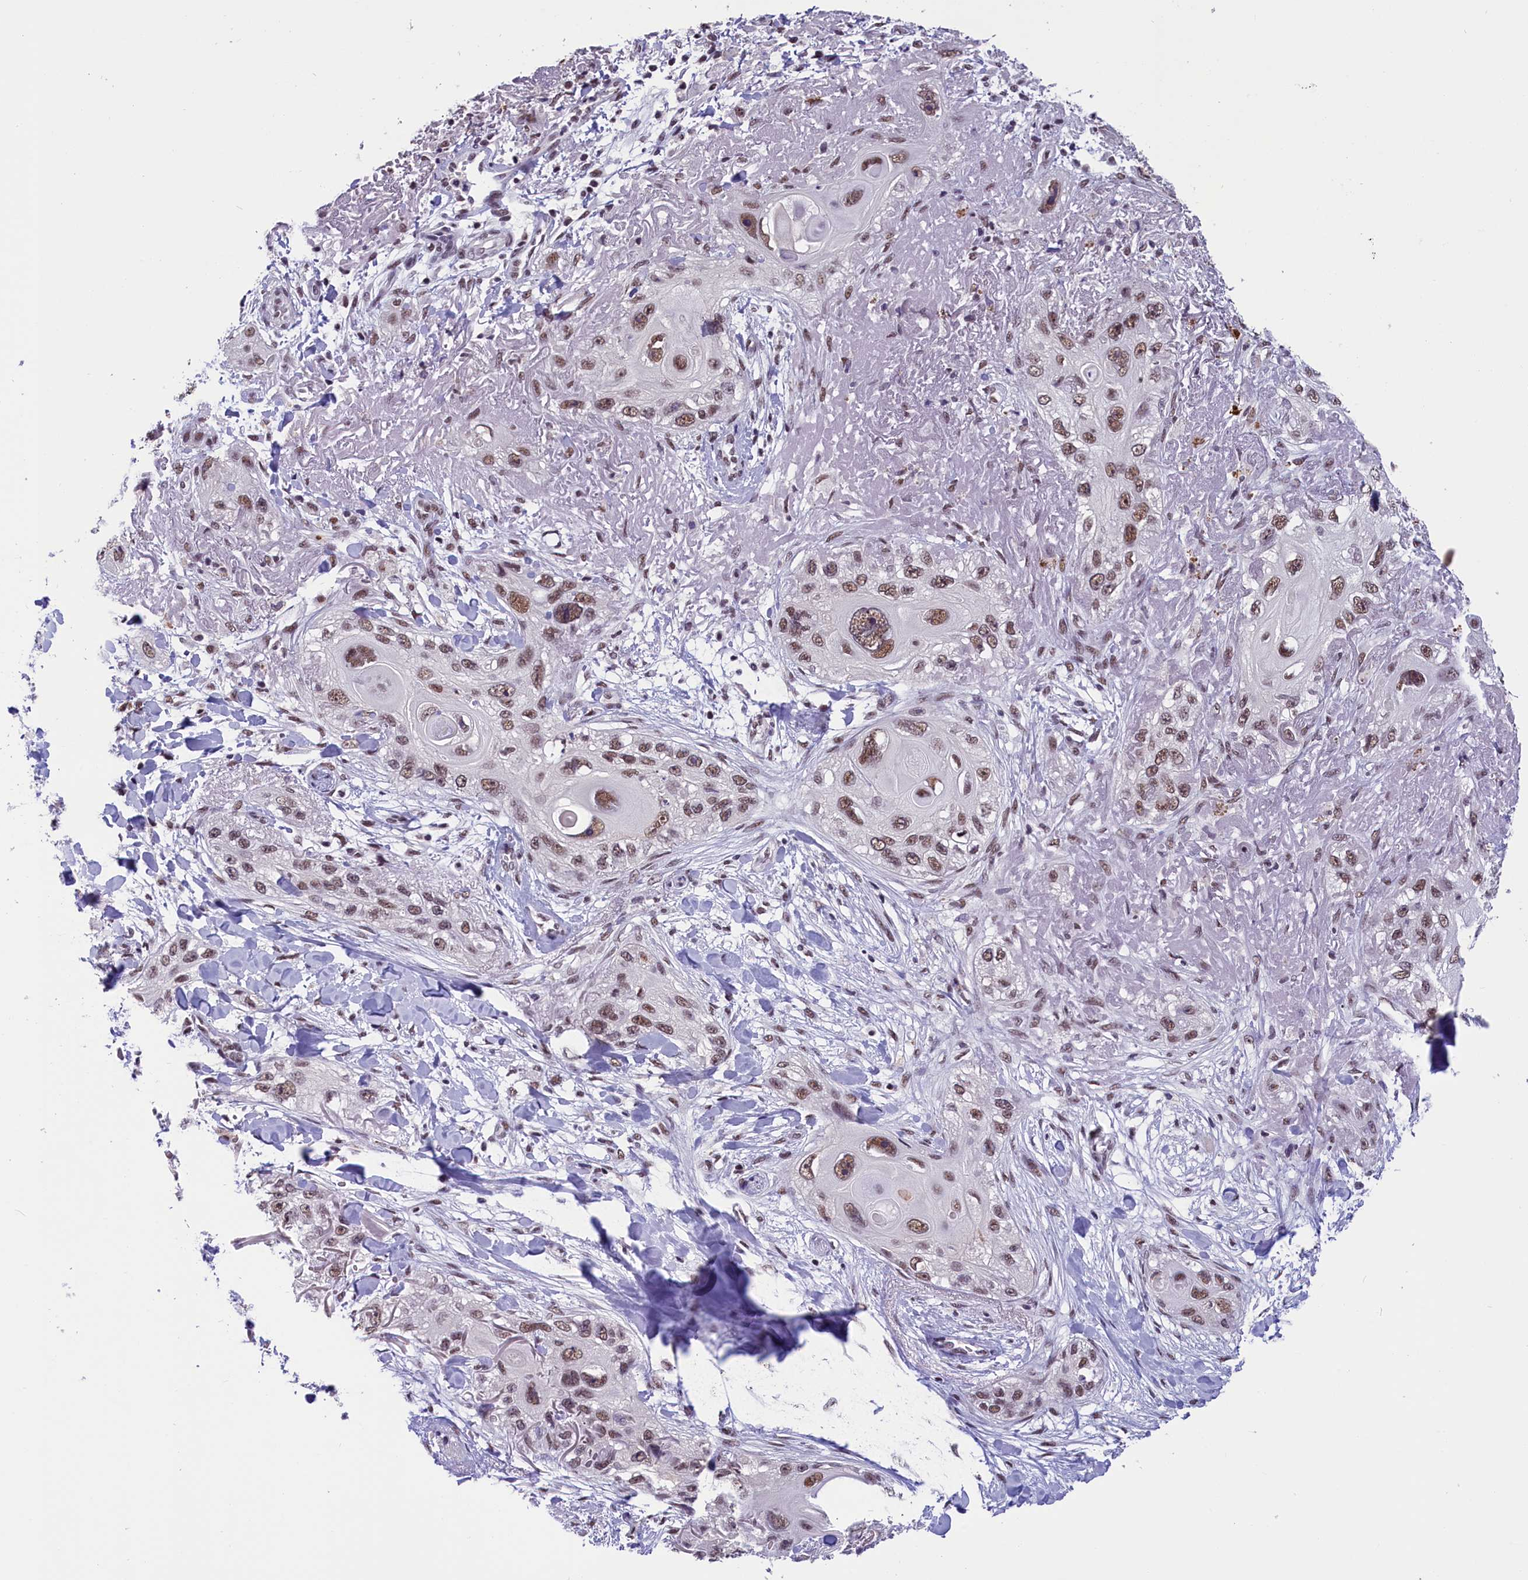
{"staining": {"intensity": "moderate", "quantity": ">75%", "location": "nuclear"}, "tissue": "skin cancer", "cell_type": "Tumor cells", "image_type": "cancer", "snomed": [{"axis": "morphology", "description": "Normal tissue, NOS"}, {"axis": "morphology", "description": "Squamous cell carcinoma, NOS"}, {"axis": "topography", "description": "Skin"}], "caption": "Immunohistochemical staining of human skin squamous cell carcinoma displays medium levels of moderate nuclear expression in approximately >75% of tumor cells.", "gene": "ZC3H4", "patient": {"sex": "male", "age": 72}}